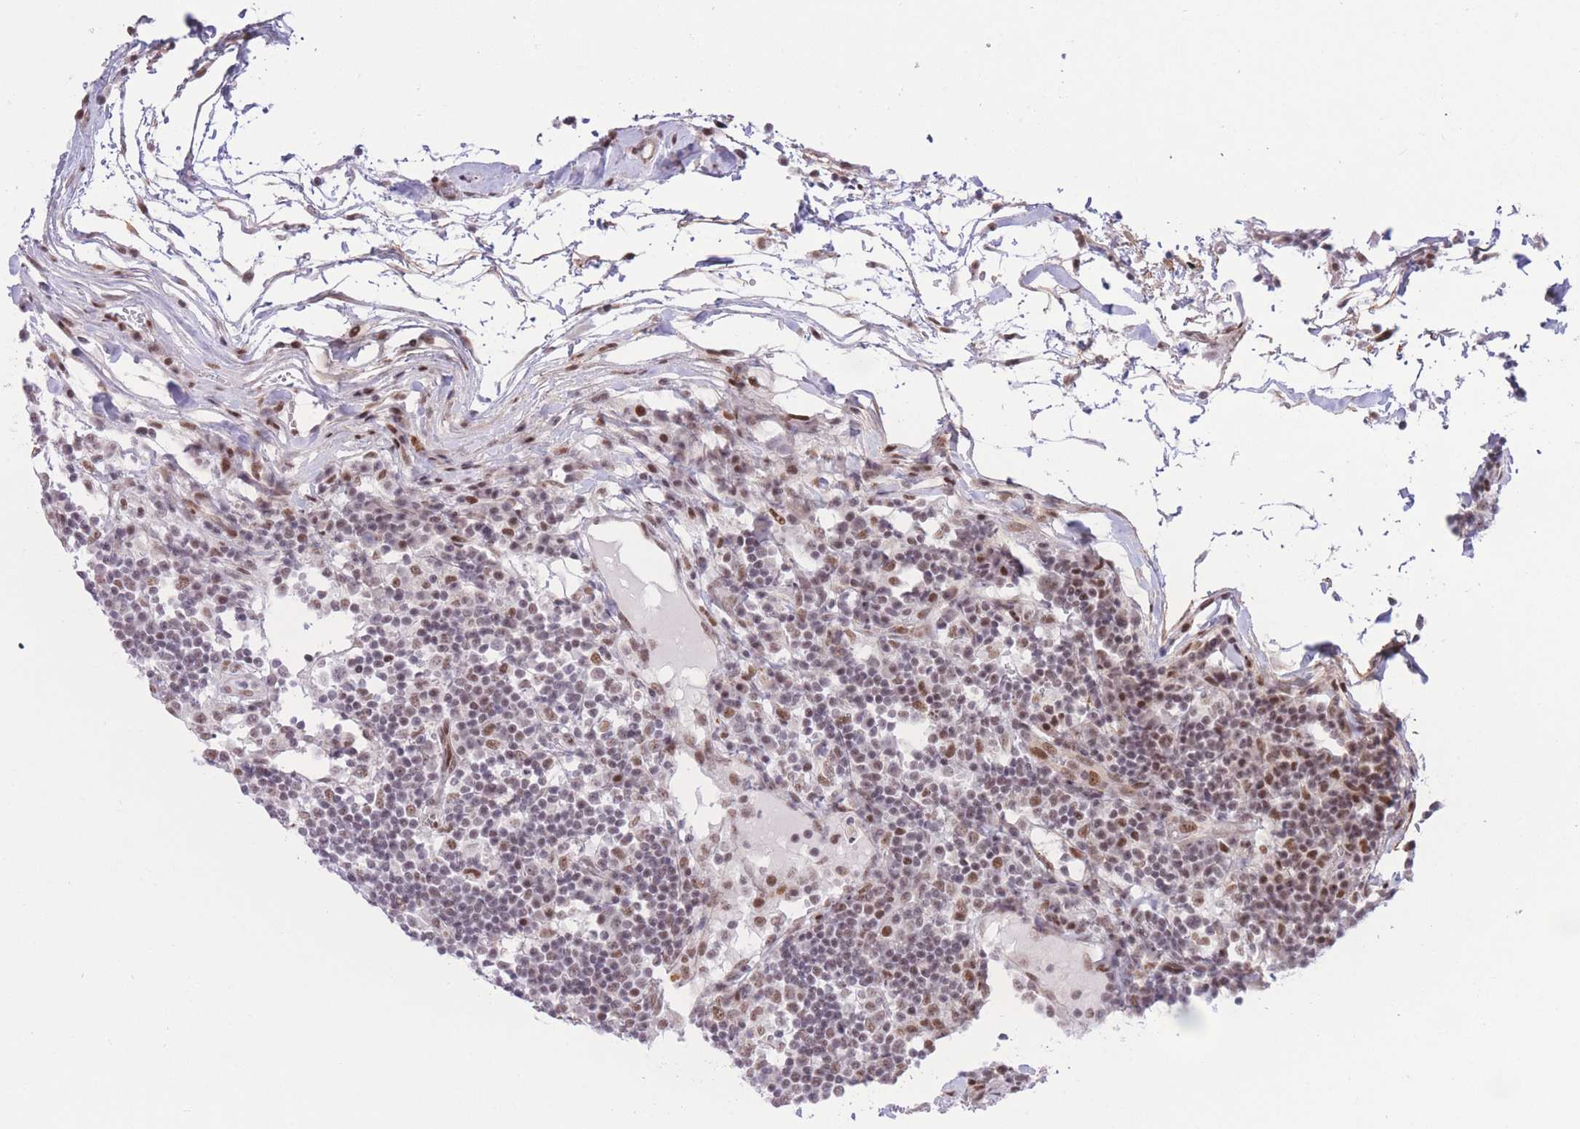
{"staining": {"intensity": "weak", "quantity": "<25%", "location": "nuclear"}, "tissue": "lymph node", "cell_type": "Germinal center cells", "image_type": "normal", "snomed": [{"axis": "morphology", "description": "Normal tissue, NOS"}, {"axis": "topography", "description": "Lymph node"}], "caption": "This image is of benign lymph node stained with IHC to label a protein in brown with the nuclei are counter-stained blue. There is no positivity in germinal center cells.", "gene": "PCIF1", "patient": {"sex": "female", "age": 53}}